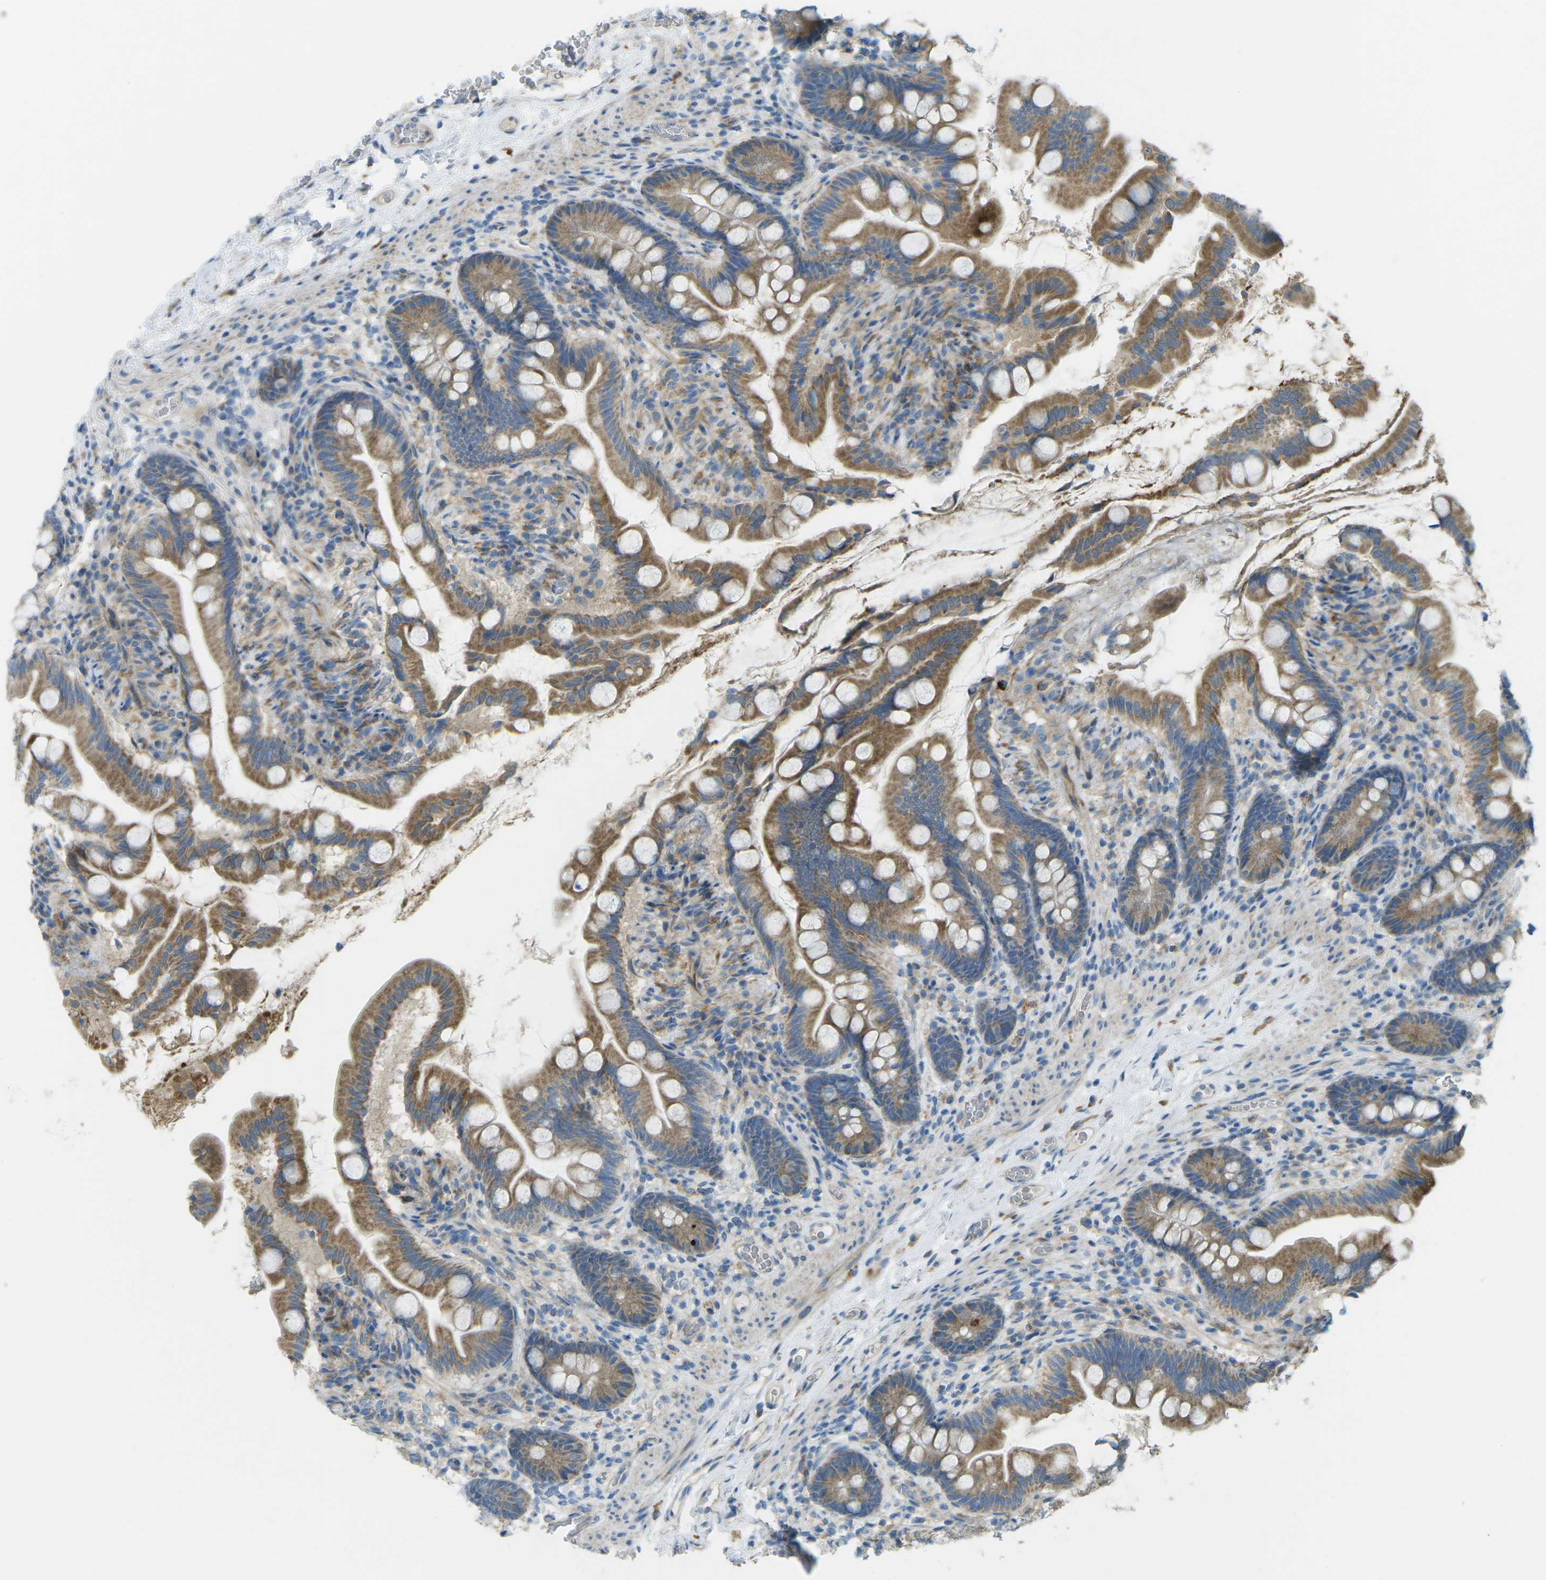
{"staining": {"intensity": "moderate", "quantity": ">75%", "location": "cytoplasmic/membranous"}, "tissue": "small intestine", "cell_type": "Glandular cells", "image_type": "normal", "snomed": [{"axis": "morphology", "description": "Normal tissue, NOS"}, {"axis": "topography", "description": "Small intestine"}], "caption": "Moderate cytoplasmic/membranous expression for a protein is appreciated in about >75% of glandular cells of unremarkable small intestine using immunohistochemistry (IHC).", "gene": "MYLK4", "patient": {"sex": "female", "age": 56}}